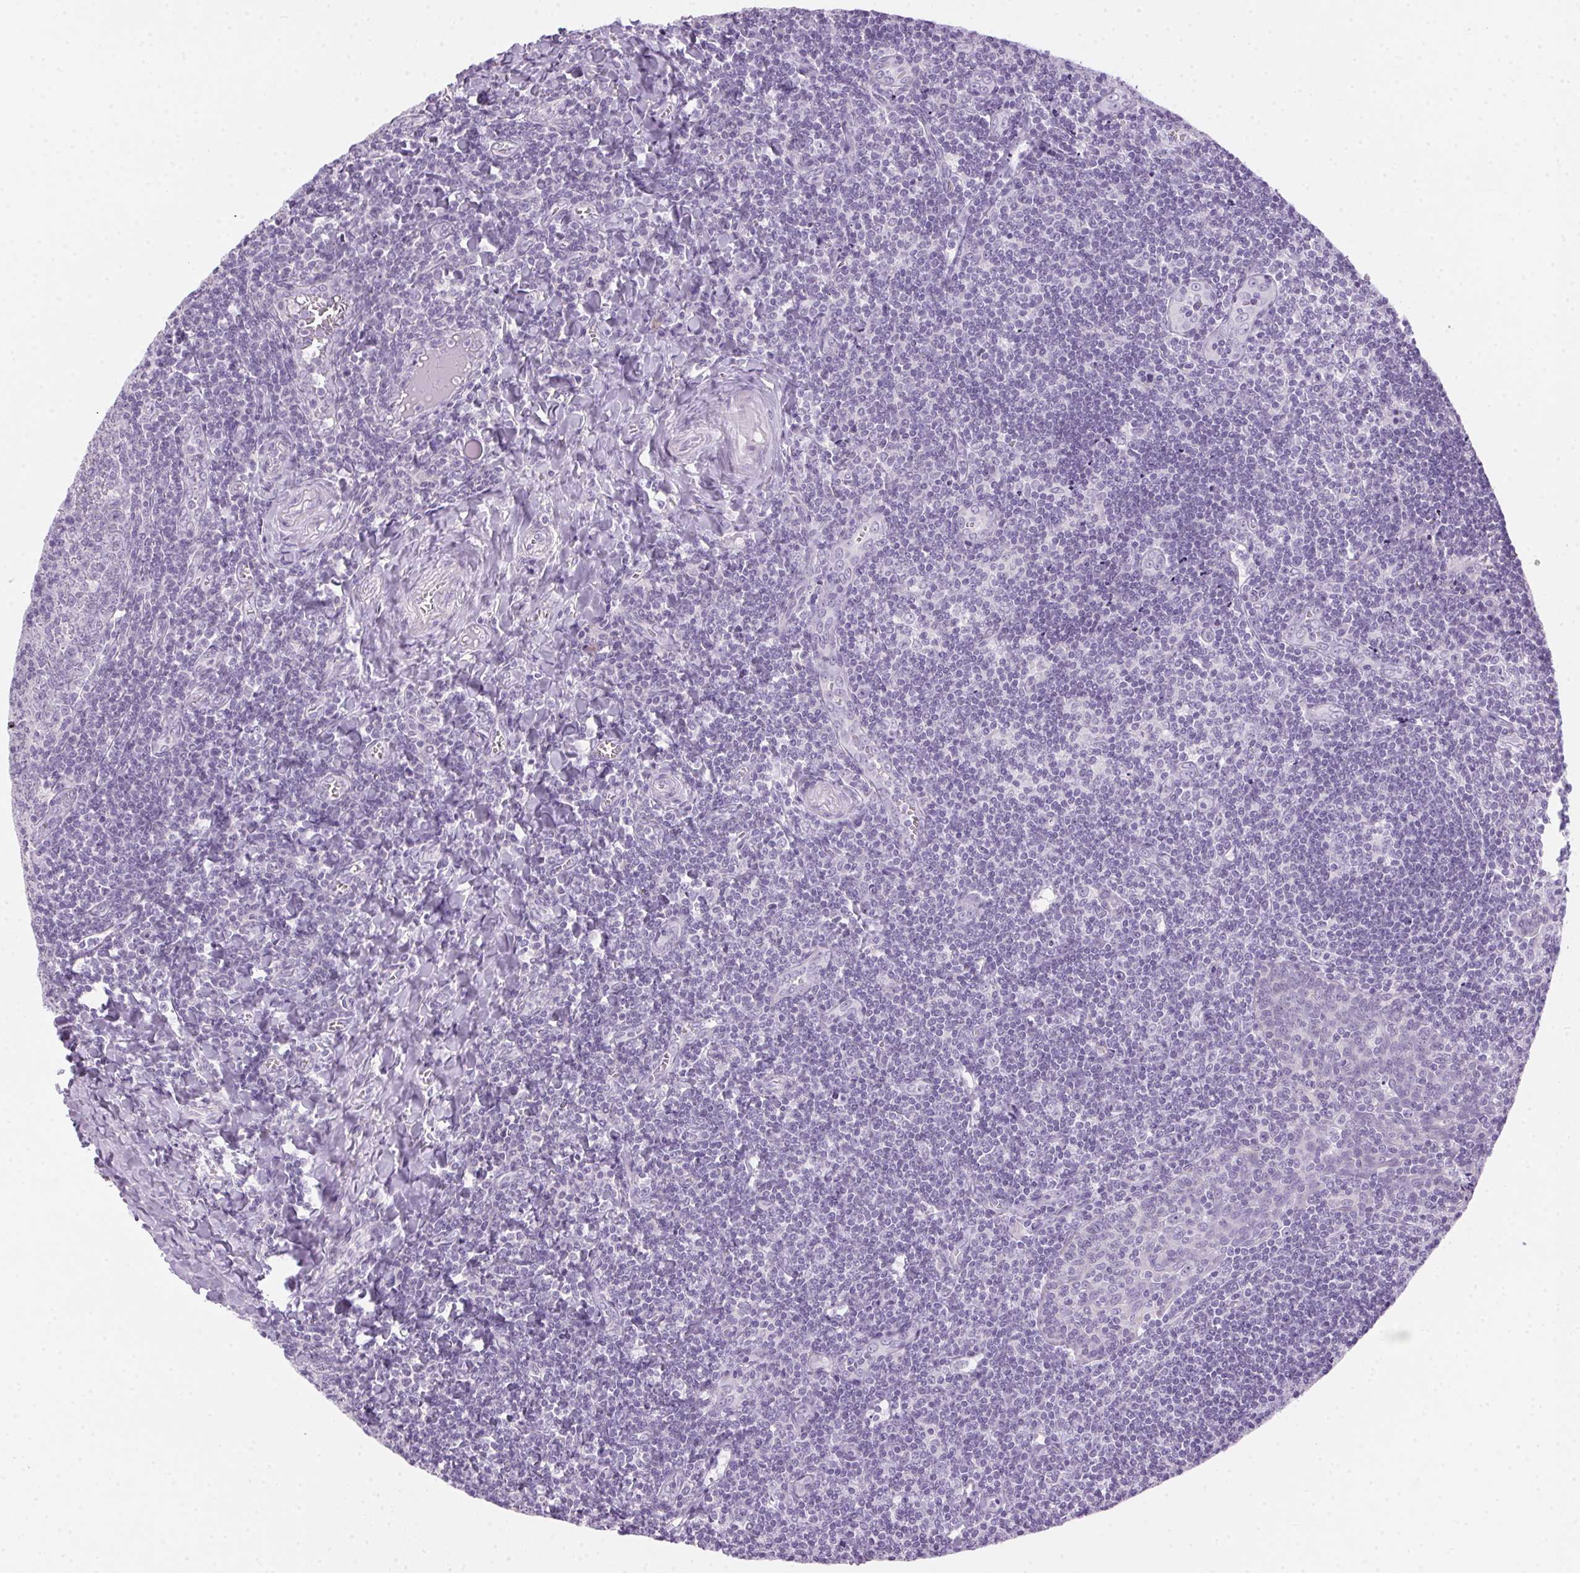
{"staining": {"intensity": "negative", "quantity": "none", "location": "none"}, "tissue": "tonsil", "cell_type": "Germinal center cells", "image_type": "normal", "snomed": [{"axis": "morphology", "description": "Normal tissue, NOS"}, {"axis": "morphology", "description": "Inflammation, NOS"}, {"axis": "topography", "description": "Tonsil"}], "caption": "Immunohistochemical staining of unremarkable human tonsil displays no significant expression in germinal center cells.", "gene": "POPDC2", "patient": {"sex": "female", "age": 31}}